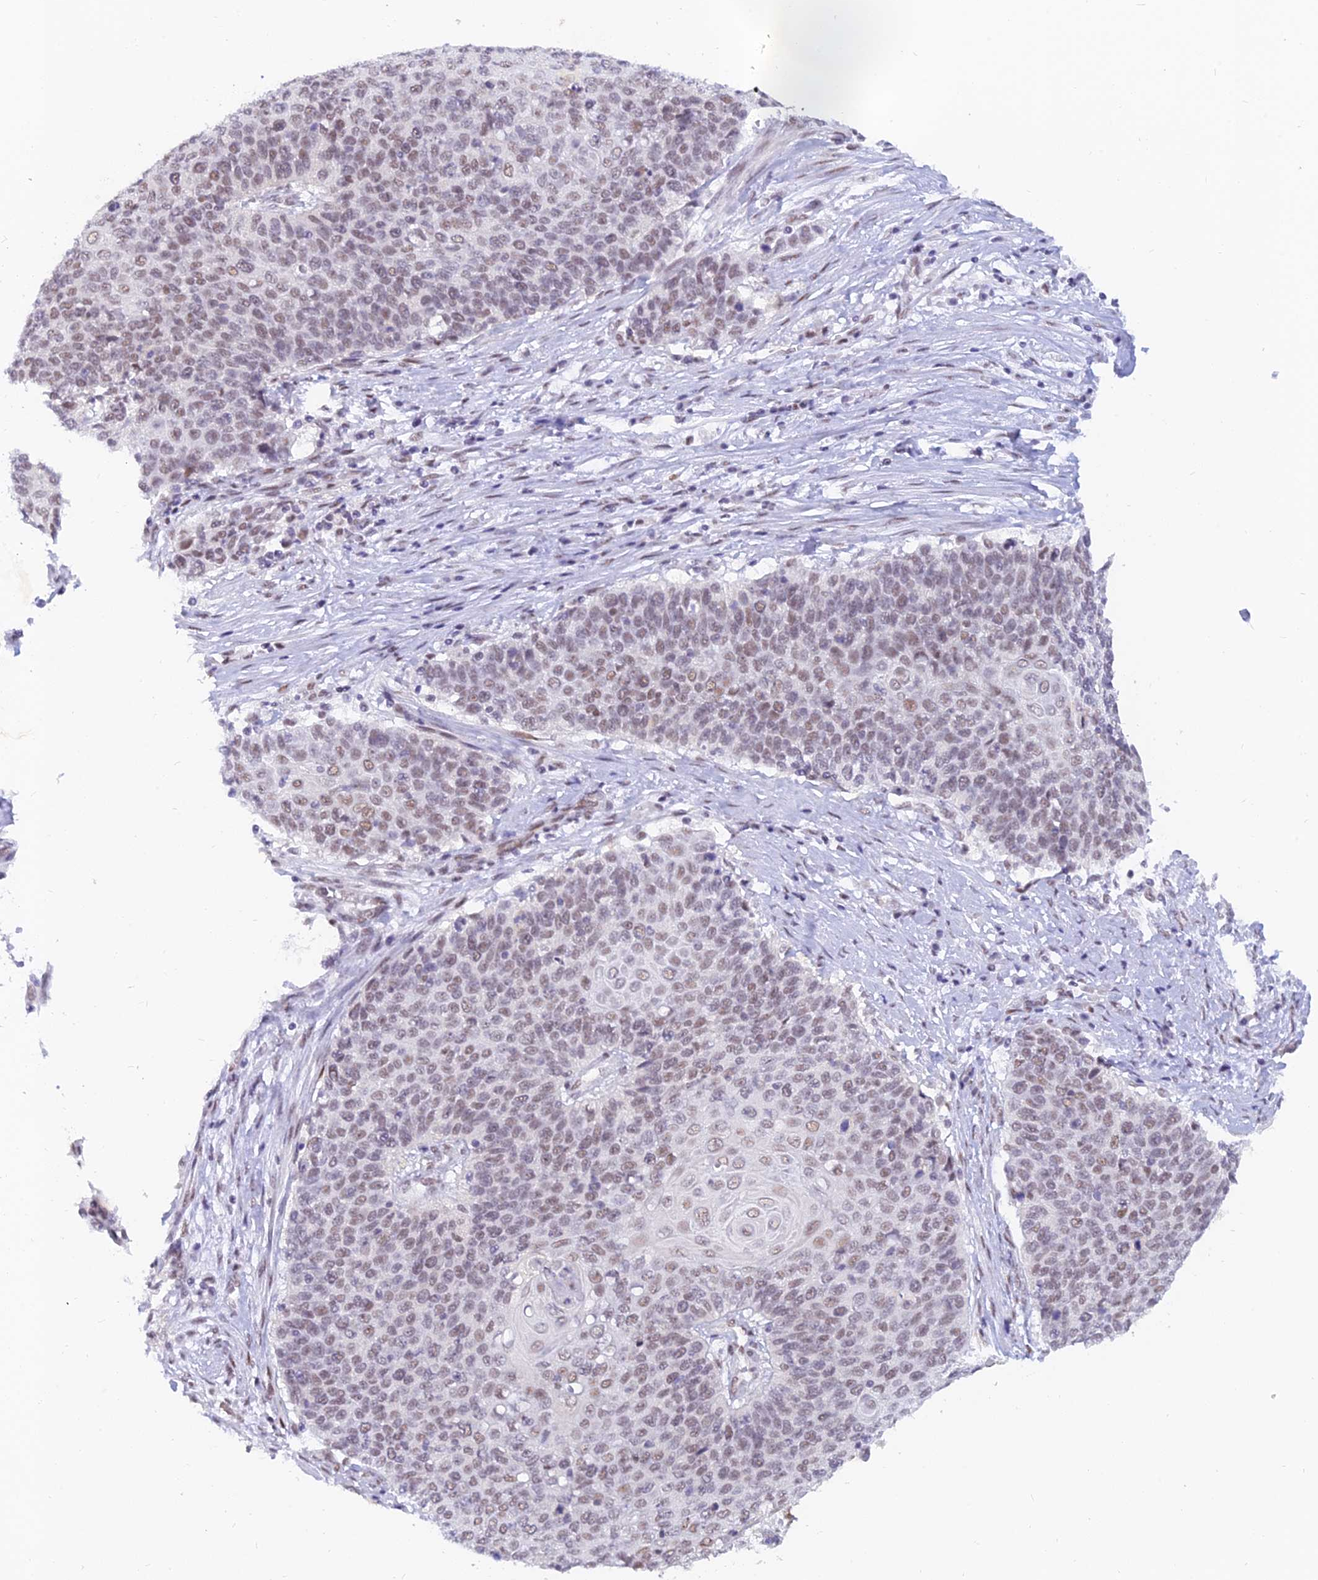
{"staining": {"intensity": "weak", "quantity": "25%-75%", "location": "nuclear"}, "tissue": "cervical cancer", "cell_type": "Tumor cells", "image_type": "cancer", "snomed": [{"axis": "morphology", "description": "Squamous cell carcinoma, NOS"}, {"axis": "topography", "description": "Cervix"}], "caption": "Immunohistochemical staining of human cervical squamous cell carcinoma reveals low levels of weak nuclear protein positivity in about 25%-75% of tumor cells.", "gene": "DPY30", "patient": {"sex": "female", "age": 39}}